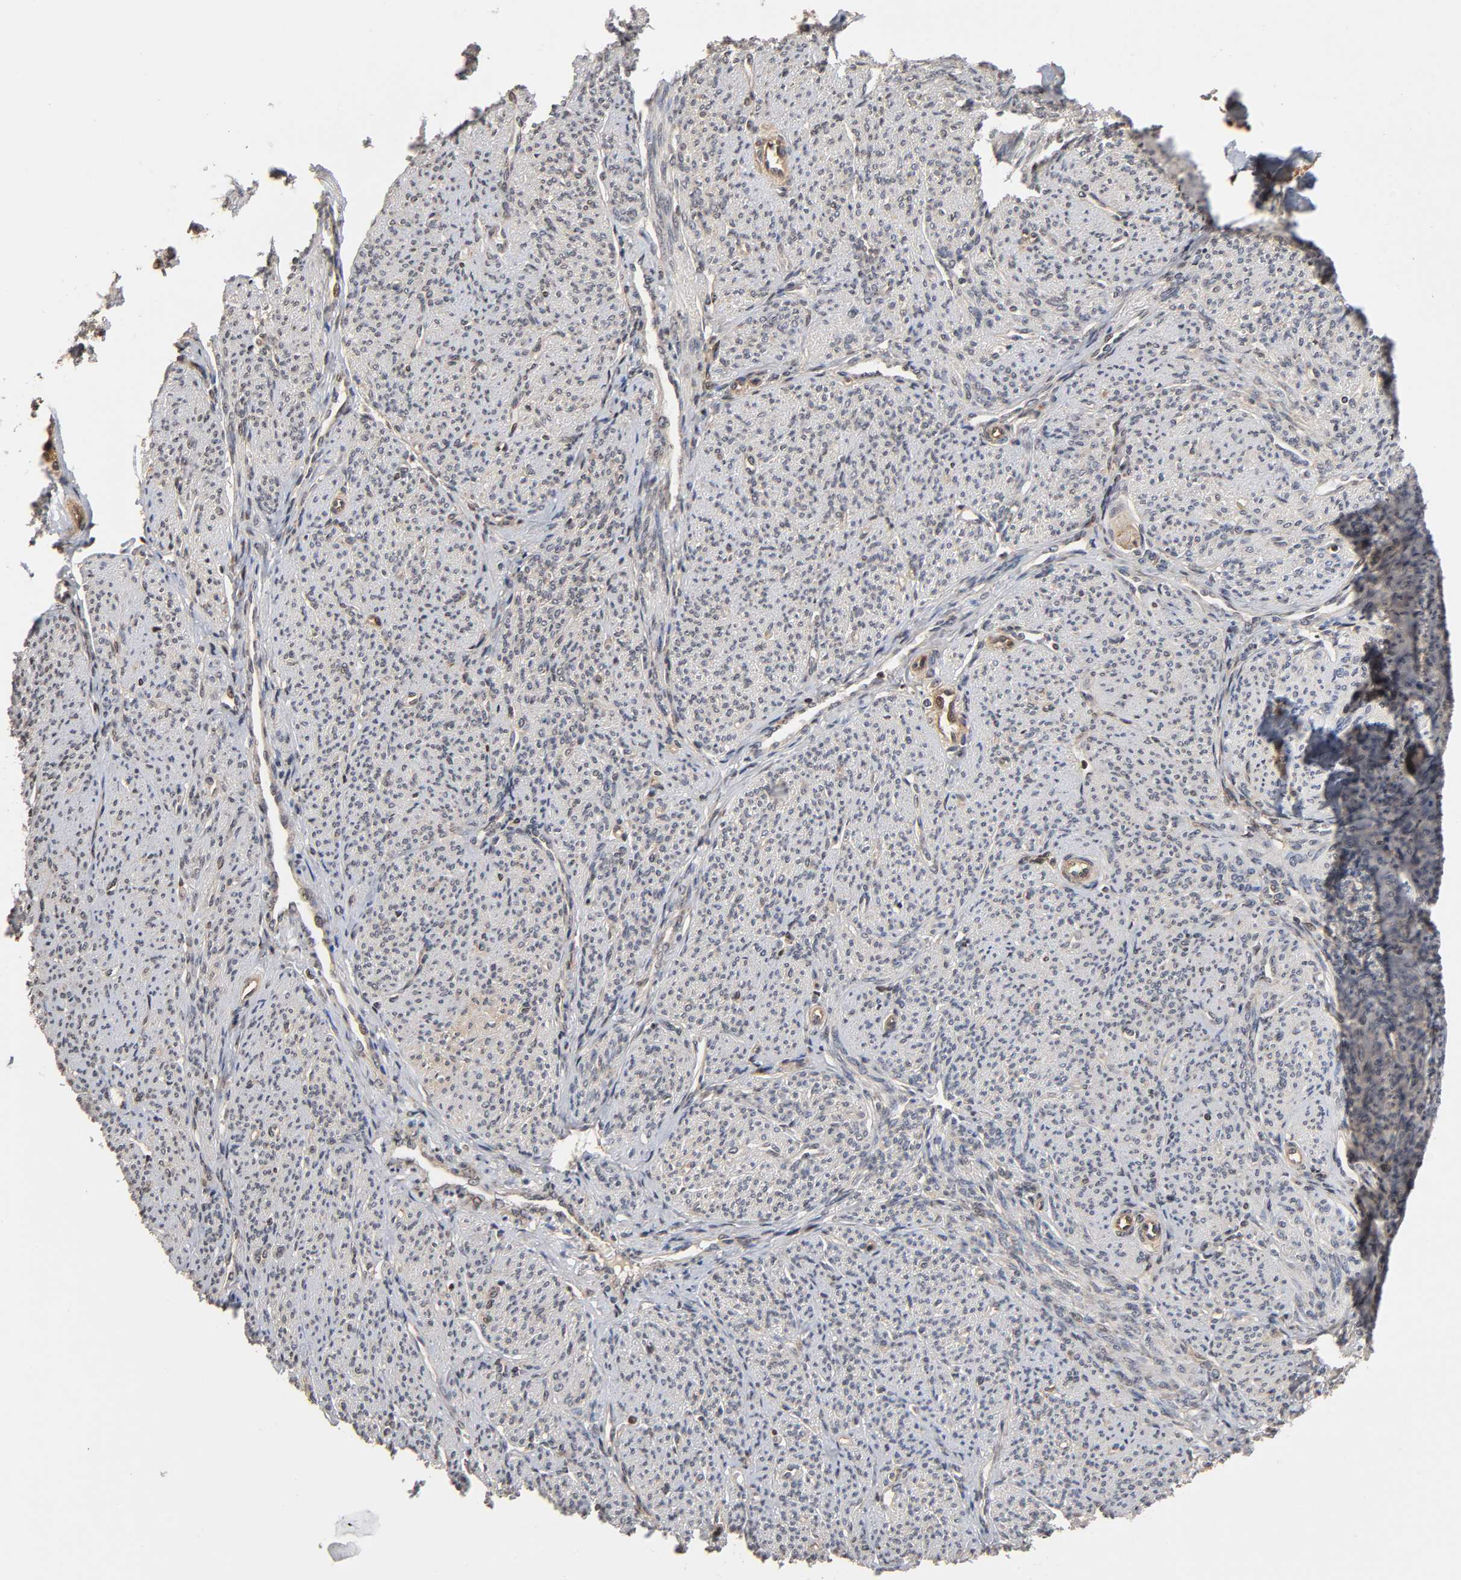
{"staining": {"intensity": "weak", "quantity": "25%-75%", "location": "cytoplasmic/membranous"}, "tissue": "smooth muscle", "cell_type": "Smooth muscle cells", "image_type": "normal", "snomed": [{"axis": "morphology", "description": "Normal tissue, NOS"}, {"axis": "topography", "description": "Smooth muscle"}], "caption": "A low amount of weak cytoplasmic/membranous staining is seen in about 25%-75% of smooth muscle cells in unremarkable smooth muscle. (Stains: DAB in brown, nuclei in blue, Microscopy: brightfield microscopy at high magnification).", "gene": "ITGAV", "patient": {"sex": "female", "age": 65}}